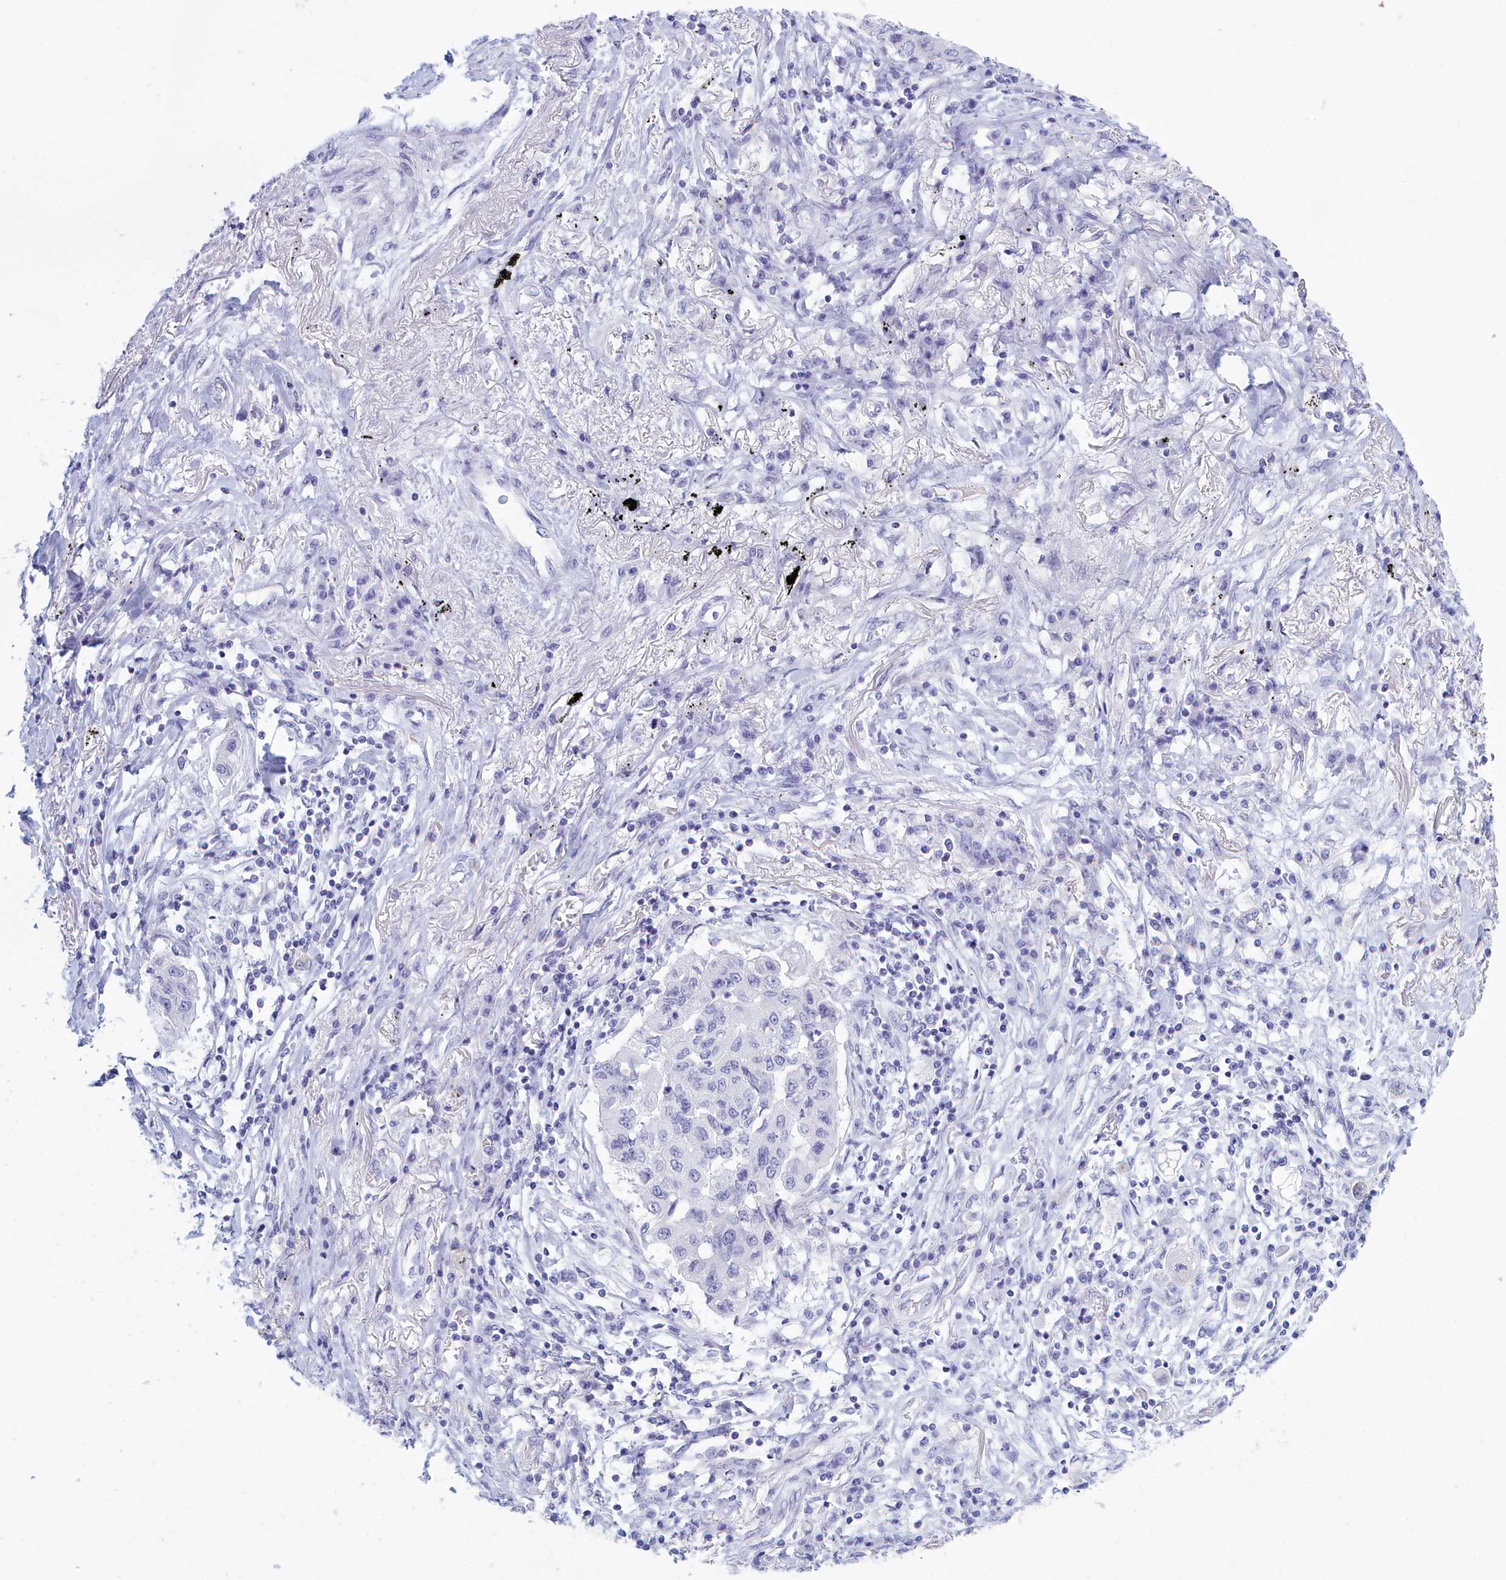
{"staining": {"intensity": "negative", "quantity": "none", "location": "none"}, "tissue": "lung cancer", "cell_type": "Tumor cells", "image_type": "cancer", "snomed": [{"axis": "morphology", "description": "Squamous cell carcinoma, NOS"}, {"axis": "topography", "description": "Lung"}], "caption": "A high-resolution histopathology image shows IHC staining of lung squamous cell carcinoma, which displays no significant staining in tumor cells. (Stains: DAB (3,3'-diaminobenzidine) immunohistochemistry (IHC) with hematoxylin counter stain, Microscopy: brightfield microscopy at high magnification).", "gene": "TMEM97", "patient": {"sex": "male", "age": 74}}